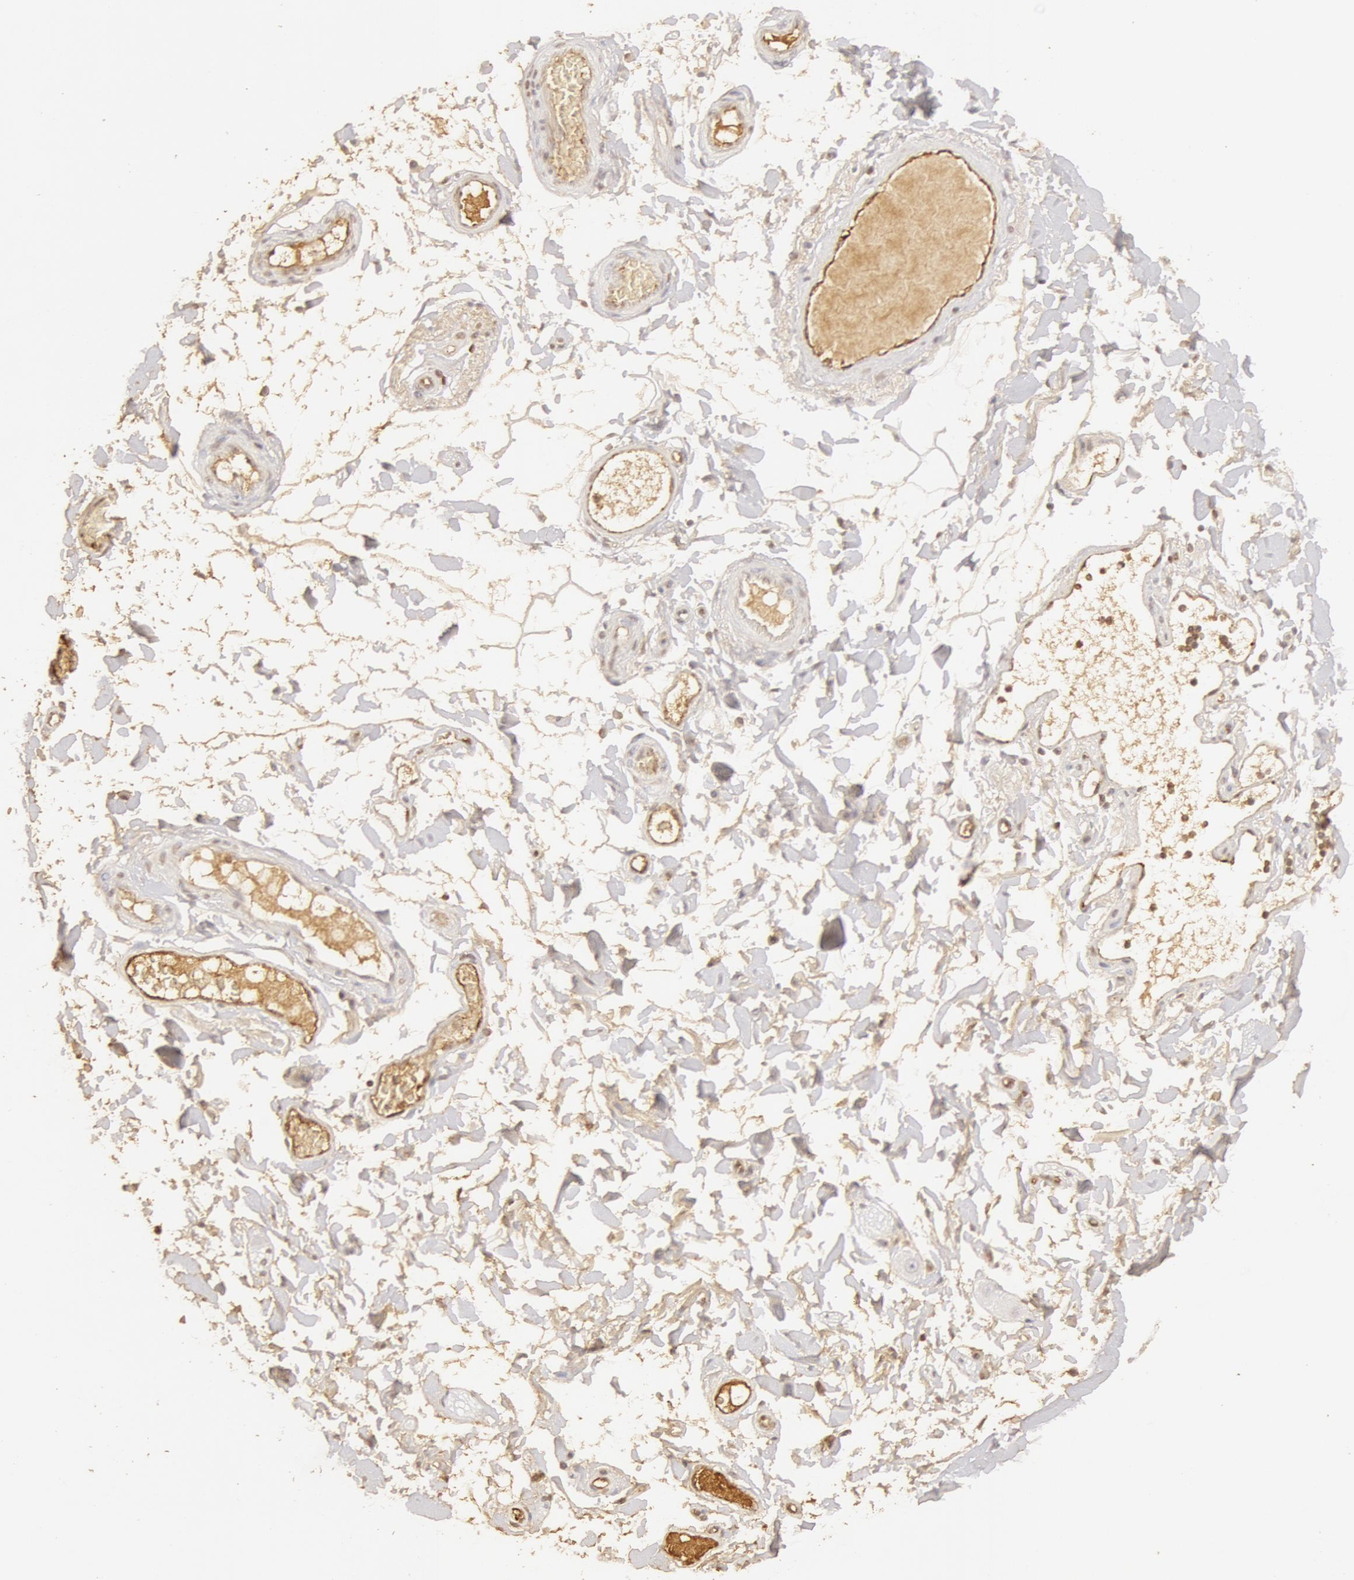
{"staining": {"intensity": "moderate", "quantity": "<25%", "location": "cytoplasmic/membranous"}, "tissue": "adipose tissue", "cell_type": "Adipocytes", "image_type": "normal", "snomed": [{"axis": "morphology", "description": "Normal tissue, NOS"}, {"axis": "topography", "description": "Duodenum"}], "caption": "Protein analysis of benign adipose tissue reveals moderate cytoplasmic/membranous positivity in approximately <25% of adipocytes.", "gene": "VWF", "patient": {"sex": "male", "age": 63}}